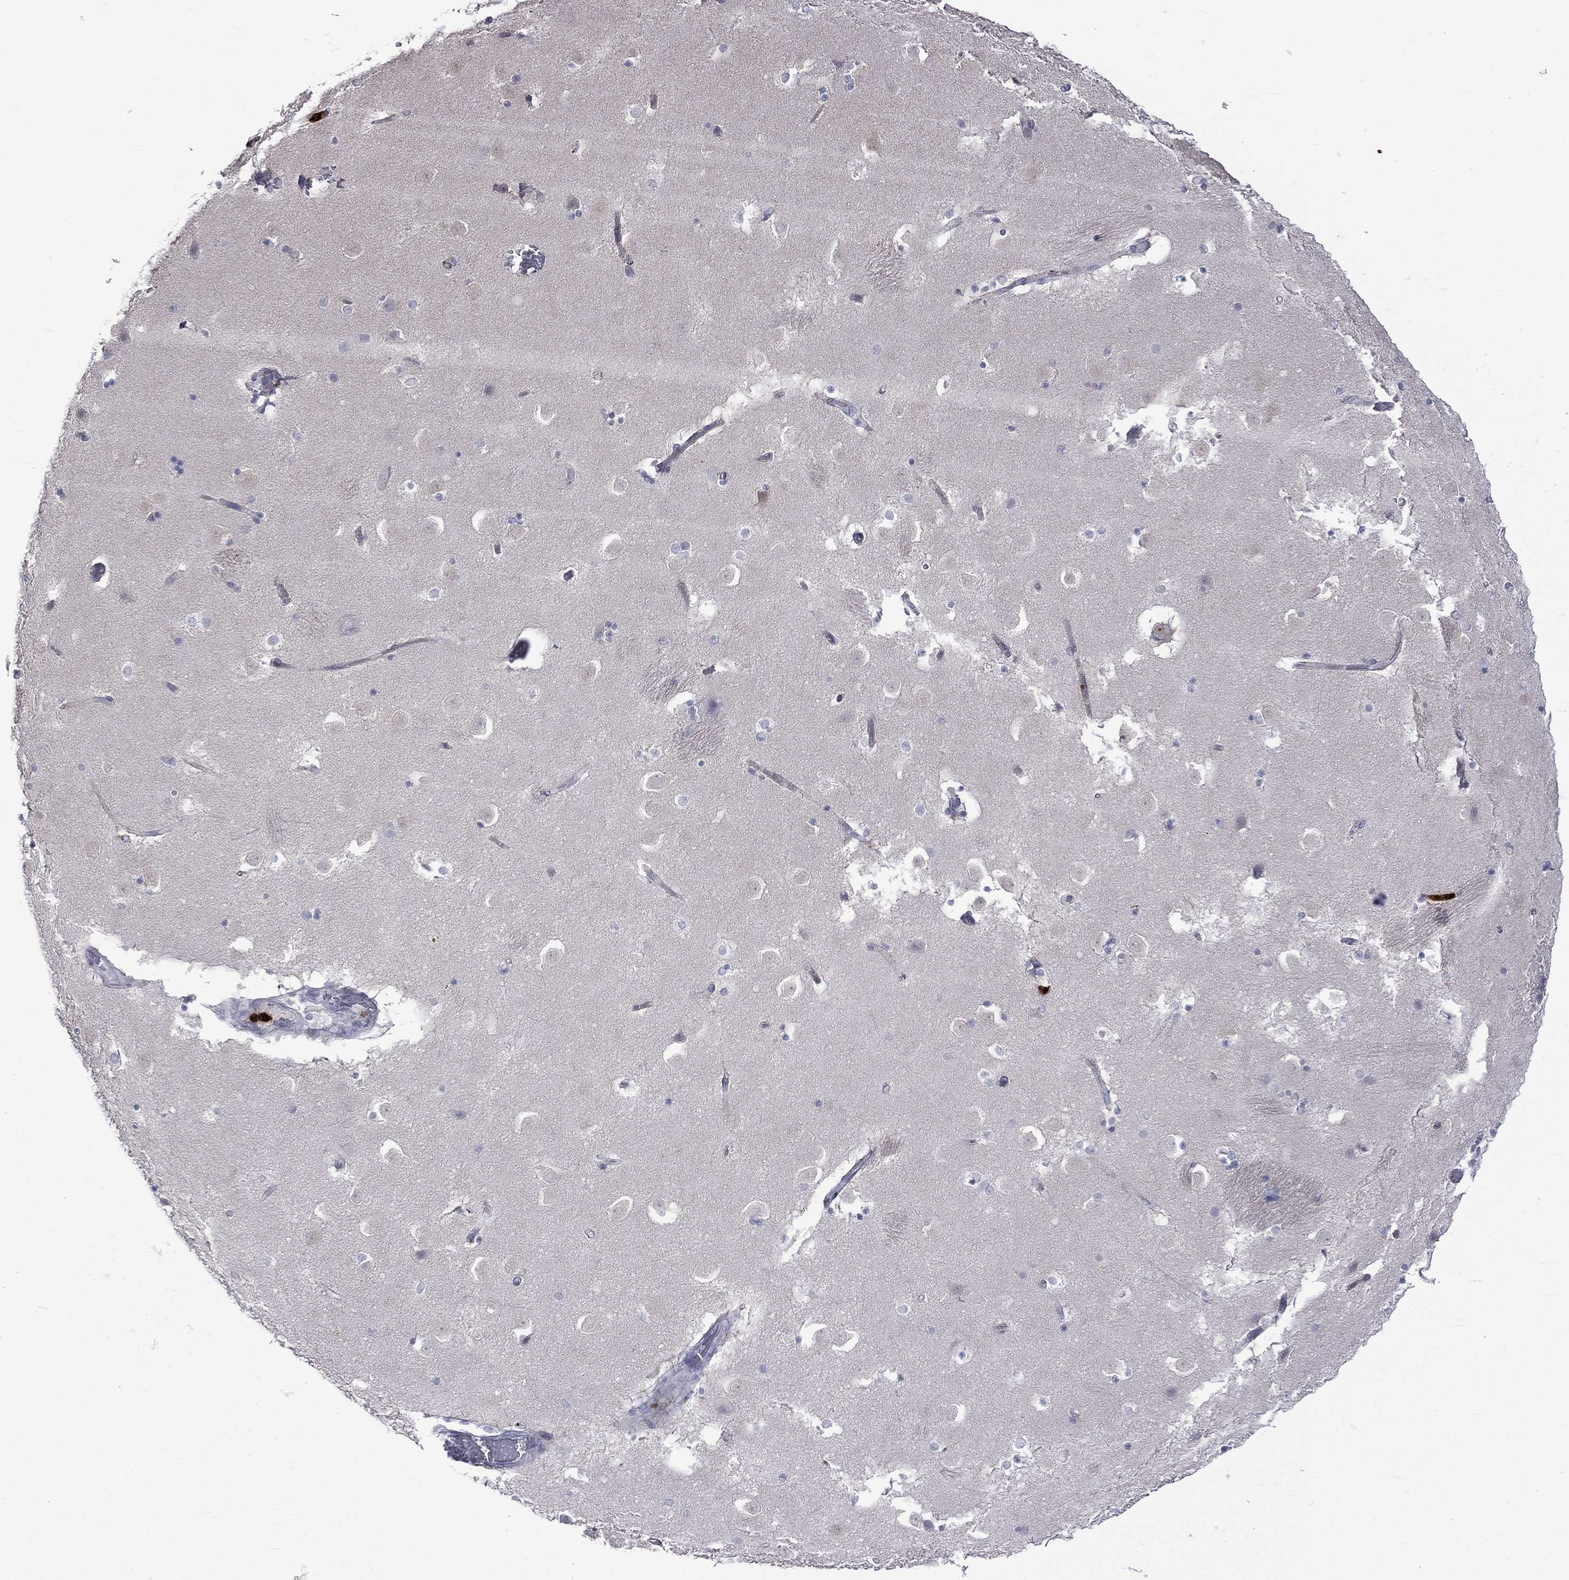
{"staining": {"intensity": "negative", "quantity": "none", "location": "none"}, "tissue": "caudate", "cell_type": "Glial cells", "image_type": "normal", "snomed": [{"axis": "morphology", "description": "Normal tissue, NOS"}, {"axis": "topography", "description": "Lateral ventricle wall"}], "caption": "Glial cells show no significant staining in benign caudate. The staining was performed using DAB (3,3'-diaminobenzidine) to visualize the protein expression in brown, while the nuclei were stained in blue with hematoxylin (Magnification: 20x).", "gene": "ELANE", "patient": {"sex": "male", "age": 51}}